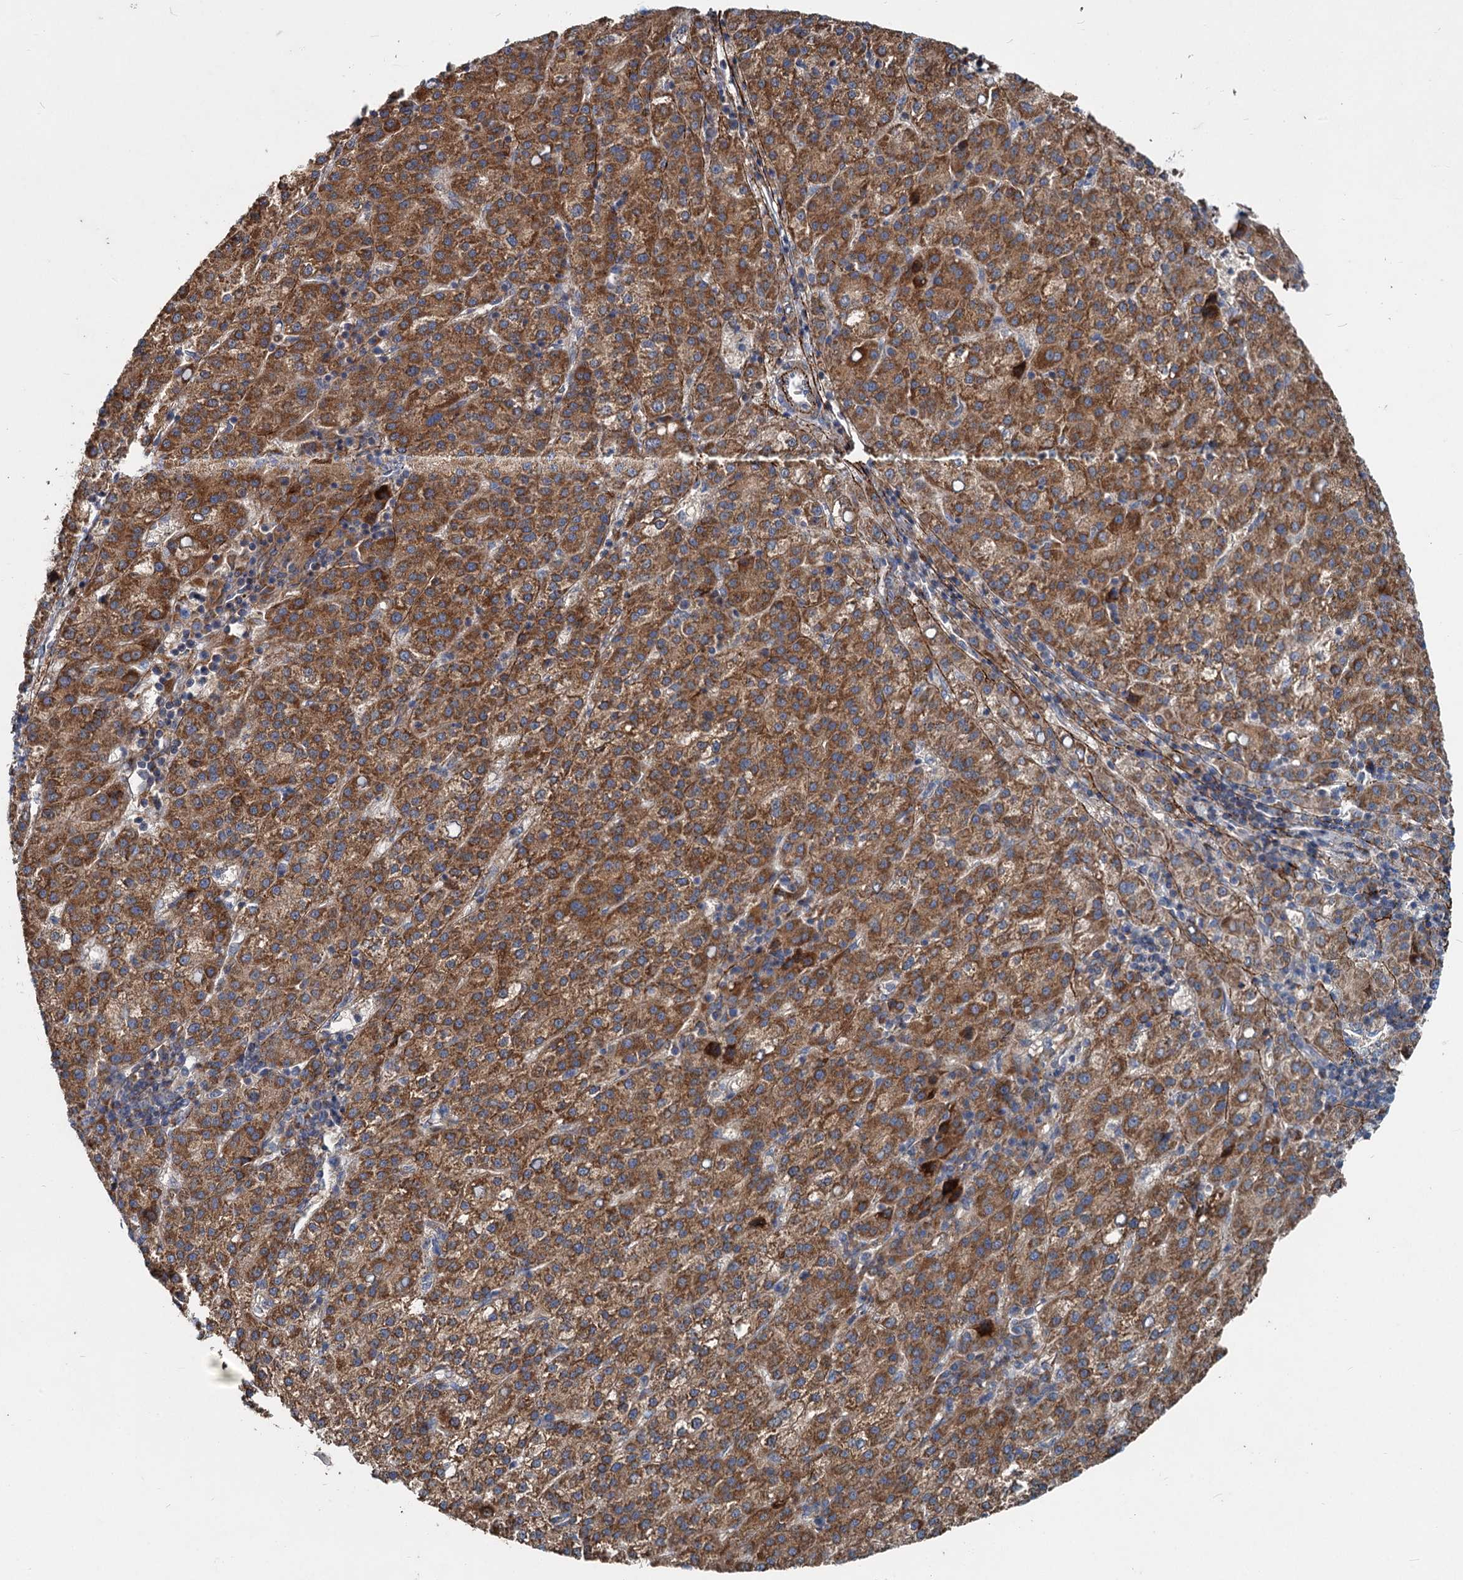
{"staining": {"intensity": "strong", "quantity": "25%-75%", "location": "cytoplasmic/membranous"}, "tissue": "liver cancer", "cell_type": "Tumor cells", "image_type": "cancer", "snomed": [{"axis": "morphology", "description": "Carcinoma, Hepatocellular, NOS"}, {"axis": "topography", "description": "Liver"}], "caption": "A high amount of strong cytoplasmic/membranous positivity is appreciated in approximately 25%-75% of tumor cells in liver cancer (hepatocellular carcinoma) tissue.", "gene": "ADCY2", "patient": {"sex": "female", "age": 58}}